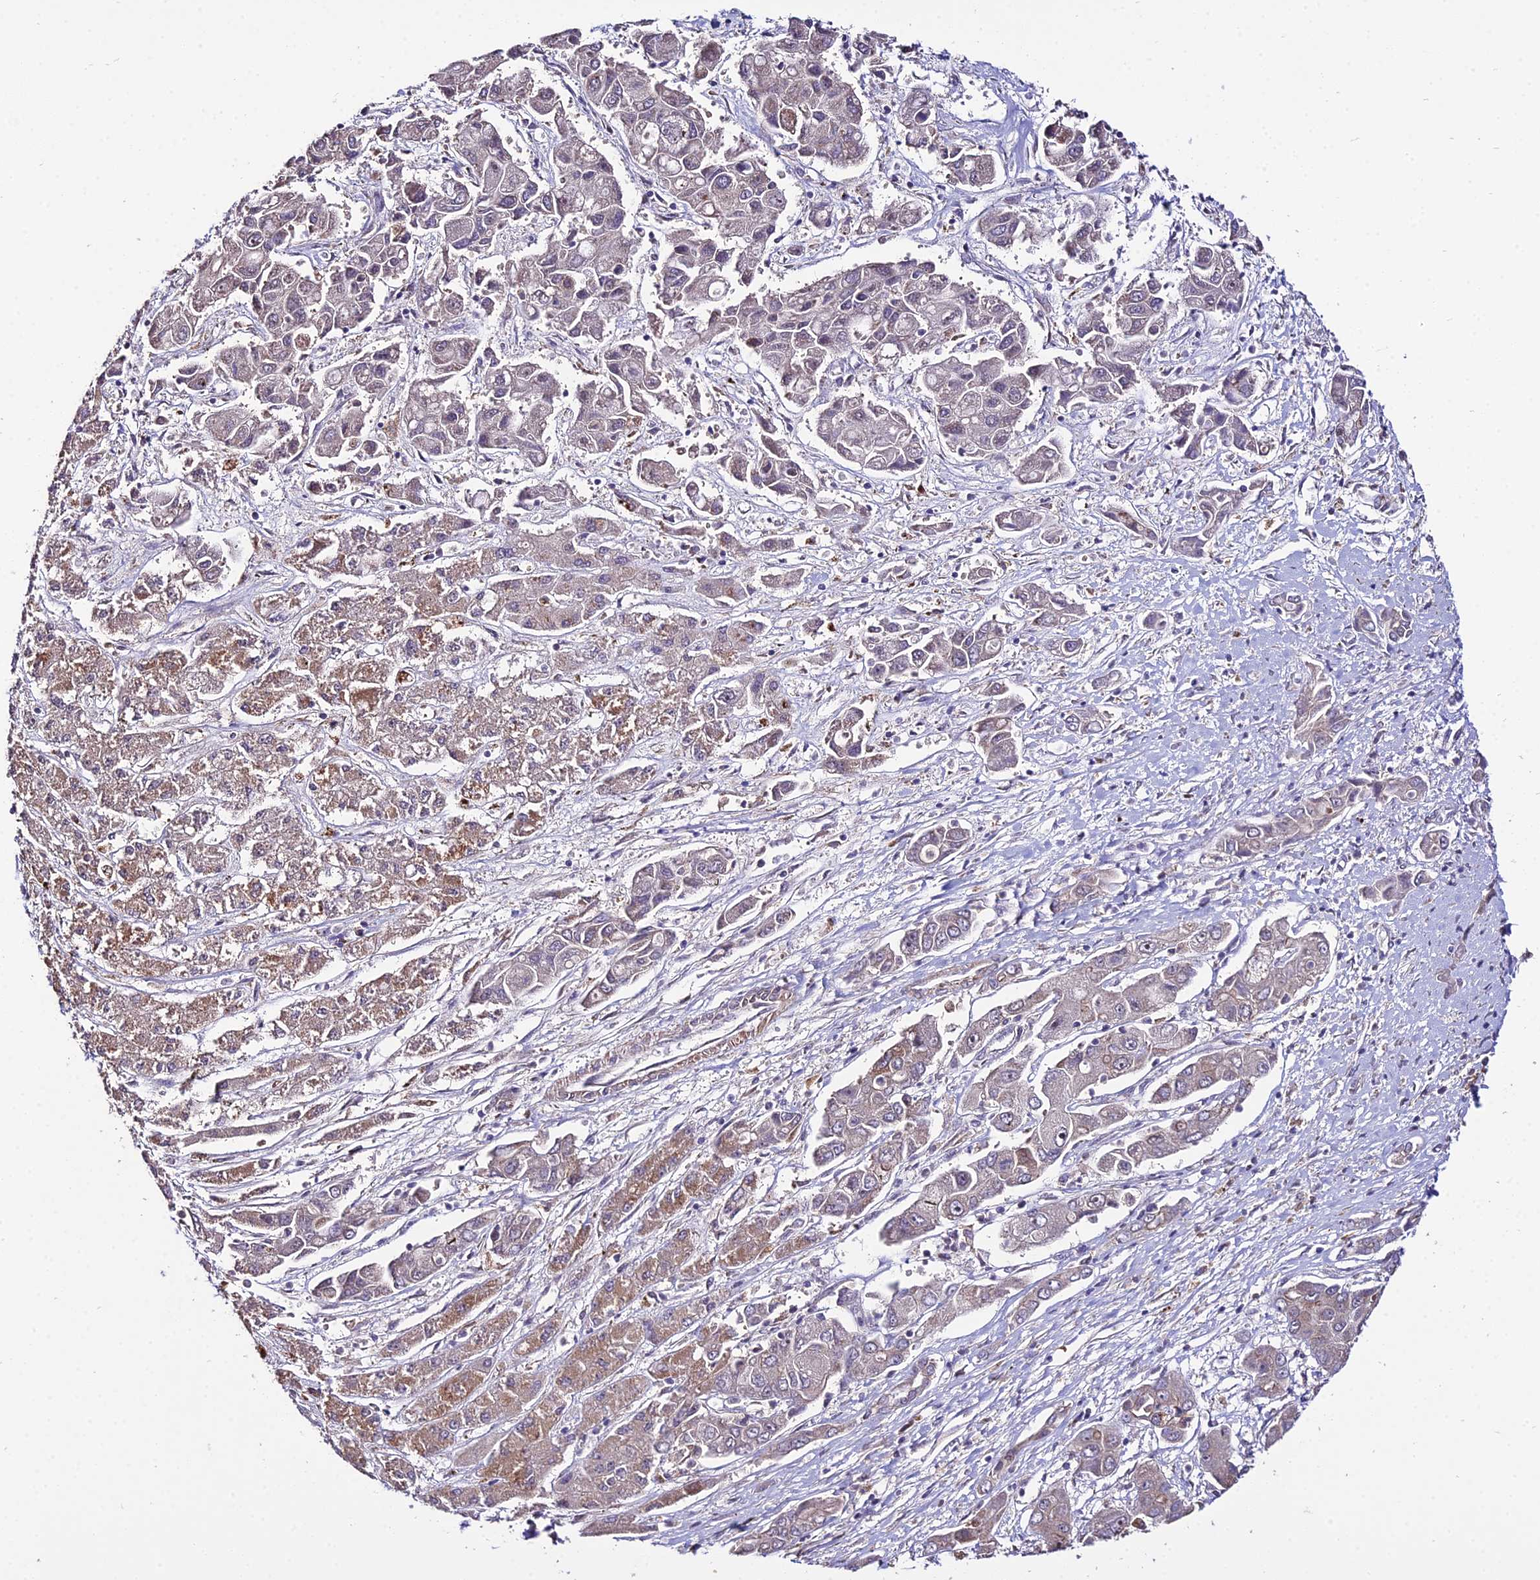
{"staining": {"intensity": "weak", "quantity": "<25%", "location": "cytoplasmic/membranous"}, "tissue": "liver cancer", "cell_type": "Tumor cells", "image_type": "cancer", "snomed": [{"axis": "morphology", "description": "Cholangiocarcinoma"}, {"axis": "topography", "description": "Liver"}], "caption": "This is an immunohistochemistry photomicrograph of cholangiocarcinoma (liver). There is no positivity in tumor cells.", "gene": "CIB3", "patient": {"sex": "male", "age": 67}}